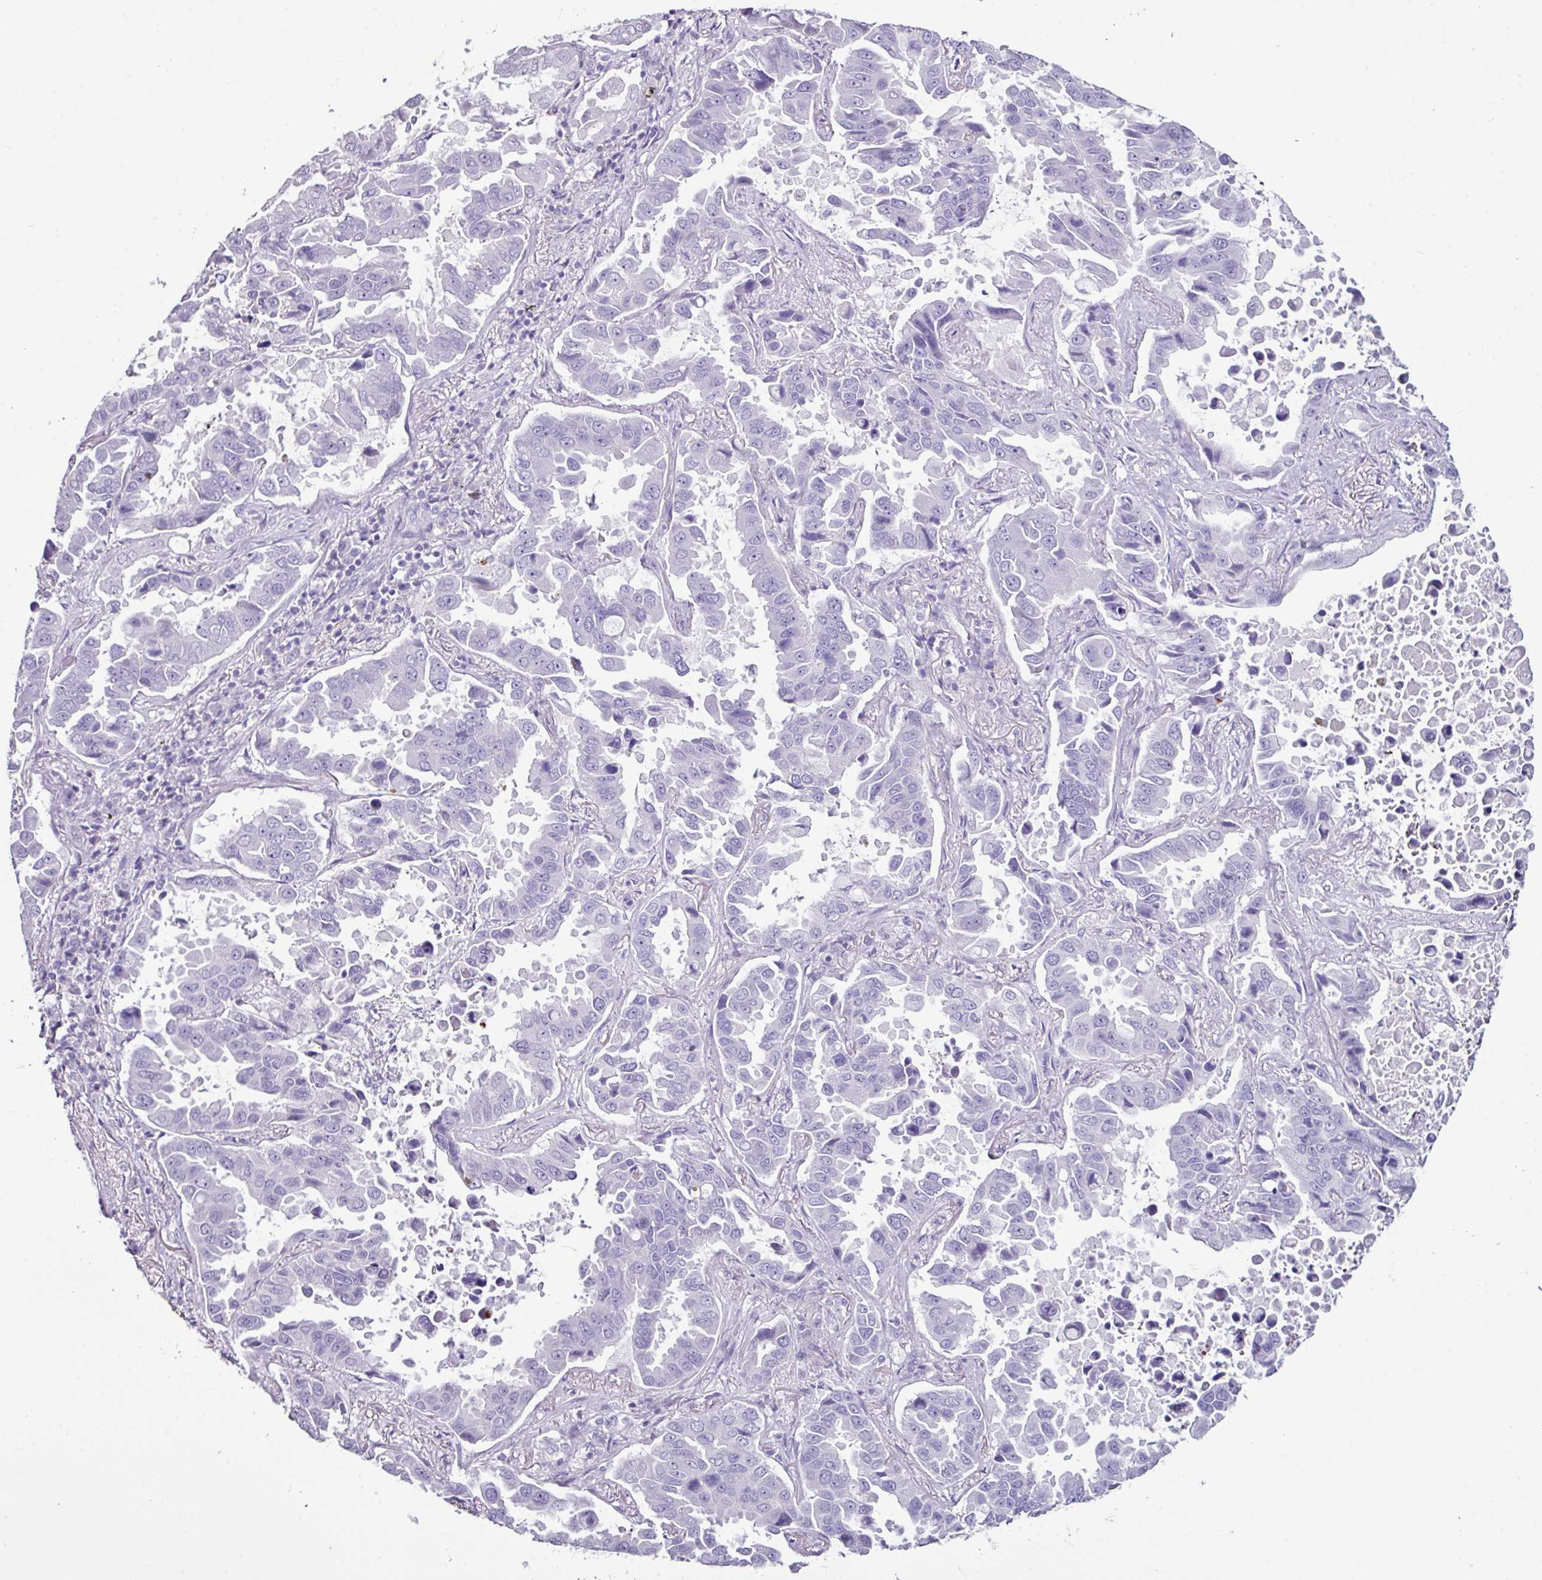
{"staining": {"intensity": "negative", "quantity": "none", "location": "none"}, "tissue": "lung cancer", "cell_type": "Tumor cells", "image_type": "cancer", "snomed": [{"axis": "morphology", "description": "Adenocarcinoma, NOS"}, {"axis": "topography", "description": "Lung"}], "caption": "A photomicrograph of lung cancer stained for a protein demonstrates no brown staining in tumor cells.", "gene": "GLP2R", "patient": {"sex": "male", "age": 64}}